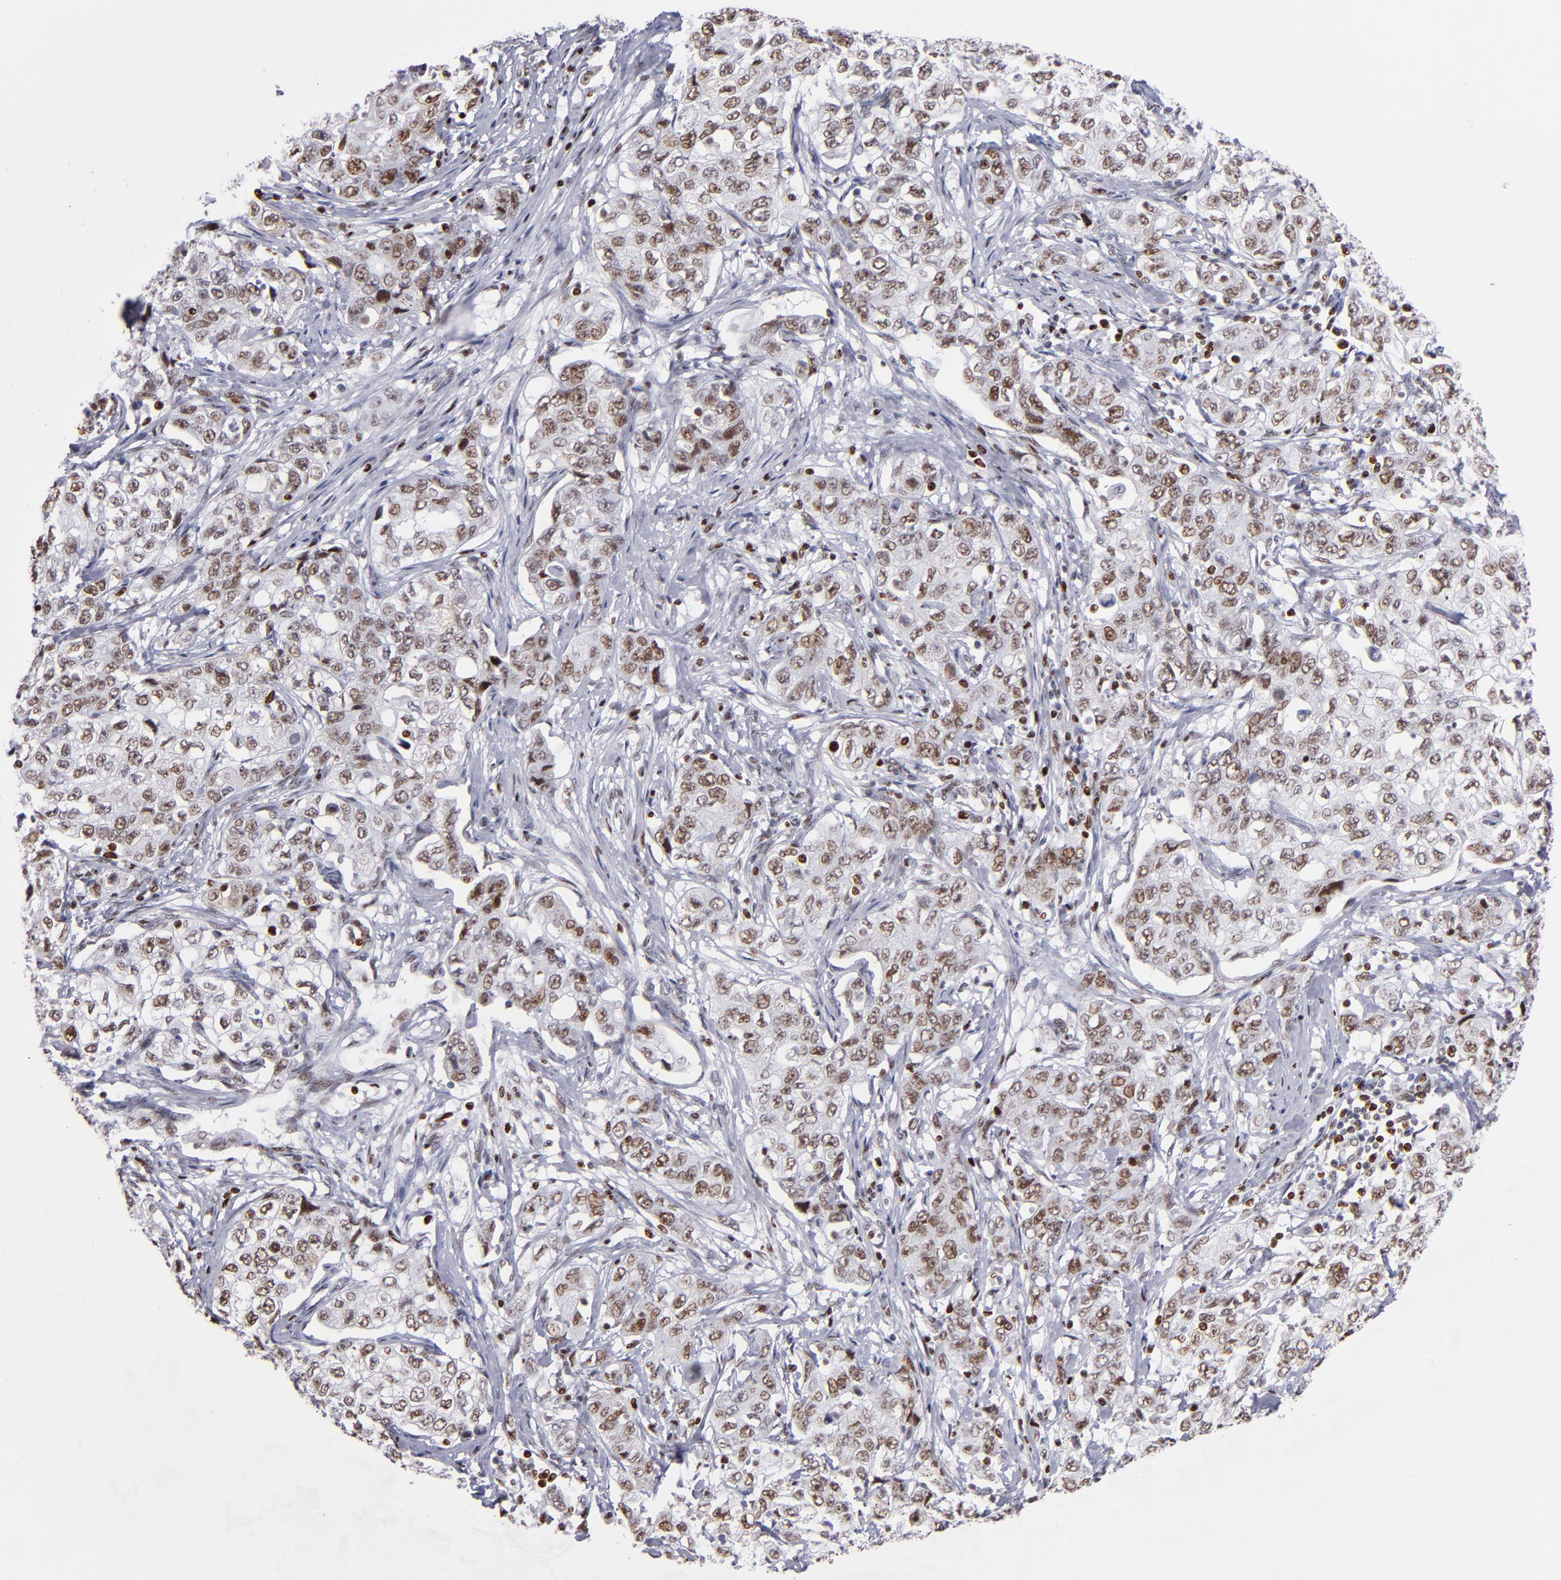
{"staining": {"intensity": "moderate", "quantity": ">75%", "location": "nuclear"}, "tissue": "stomach cancer", "cell_type": "Tumor cells", "image_type": "cancer", "snomed": [{"axis": "morphology", "description": "Adenocarcinoma, NOS"}, {"axis": "topography", "description": "Stomach"}], "caption": "Tumor cells exhibit moderate nuclear positivity in approximately >75% of cells in stomach adenocarcinoma. The staining was performed using DAB (3,3'-diaminobenzidine), with brown indicating positive protein expression. Nuclei are stained blue with hematoxylin.", "gene": "POLA1", "patient": {"sex": "male", "age": 48}}